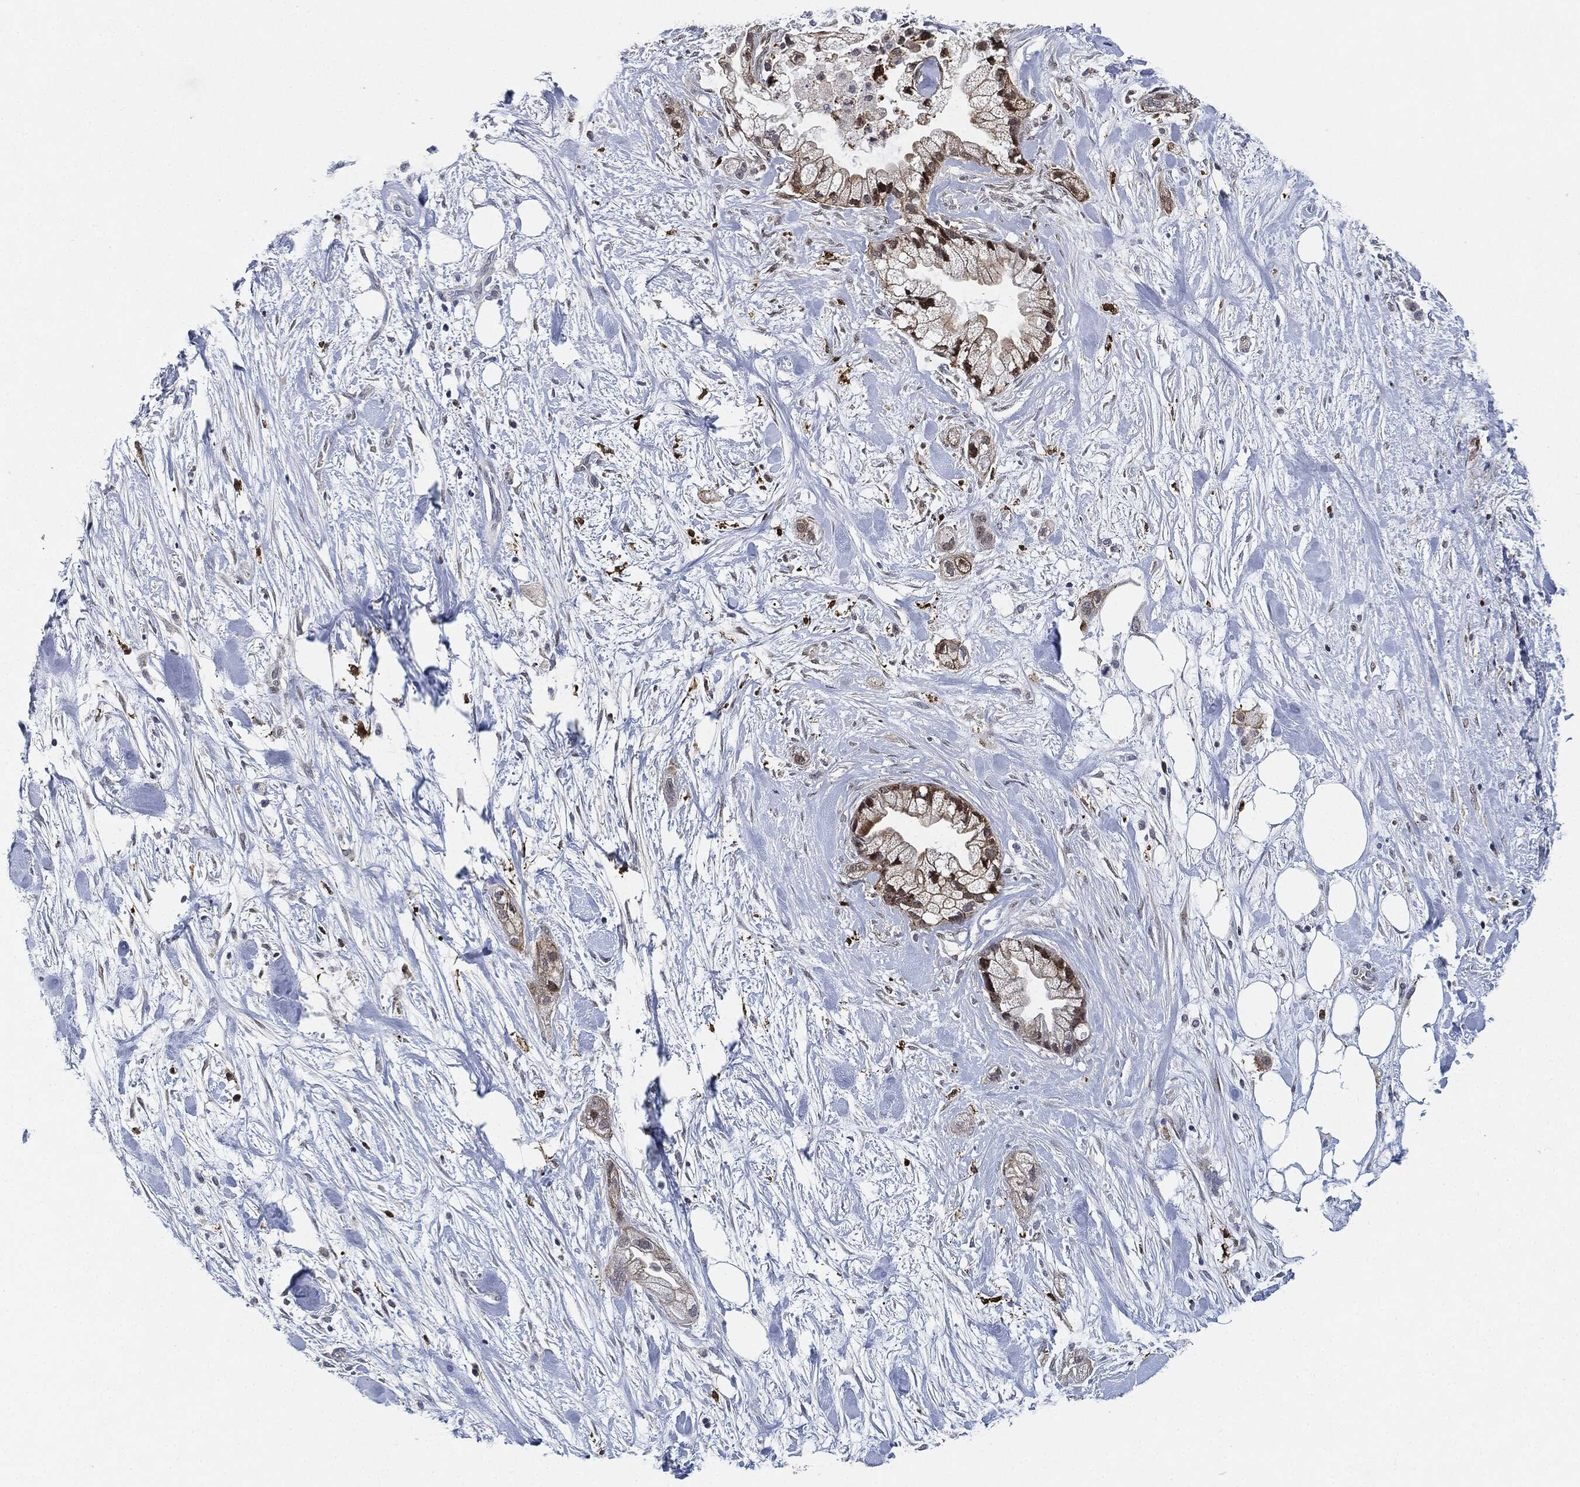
{"staining": {"intensity": "negative", "quantity": "none", "location": "none"}, "tissue": "pancreatic cancer", "cell_type": "Tumor cells", "image_type": "cancer", "snomed": [{"axis": "morphology", "description": "Adenocarcinoma, NOS"}, {"axis": "topography", "description": "Pancreas"}], "caption": "Human pancreatic cancer stained for a protein using immunohistochemistry (IHC) reveals no positivity in tumor cells.", "gene": "NANOS3", "patient": {"sex": "male", "age": 44}}